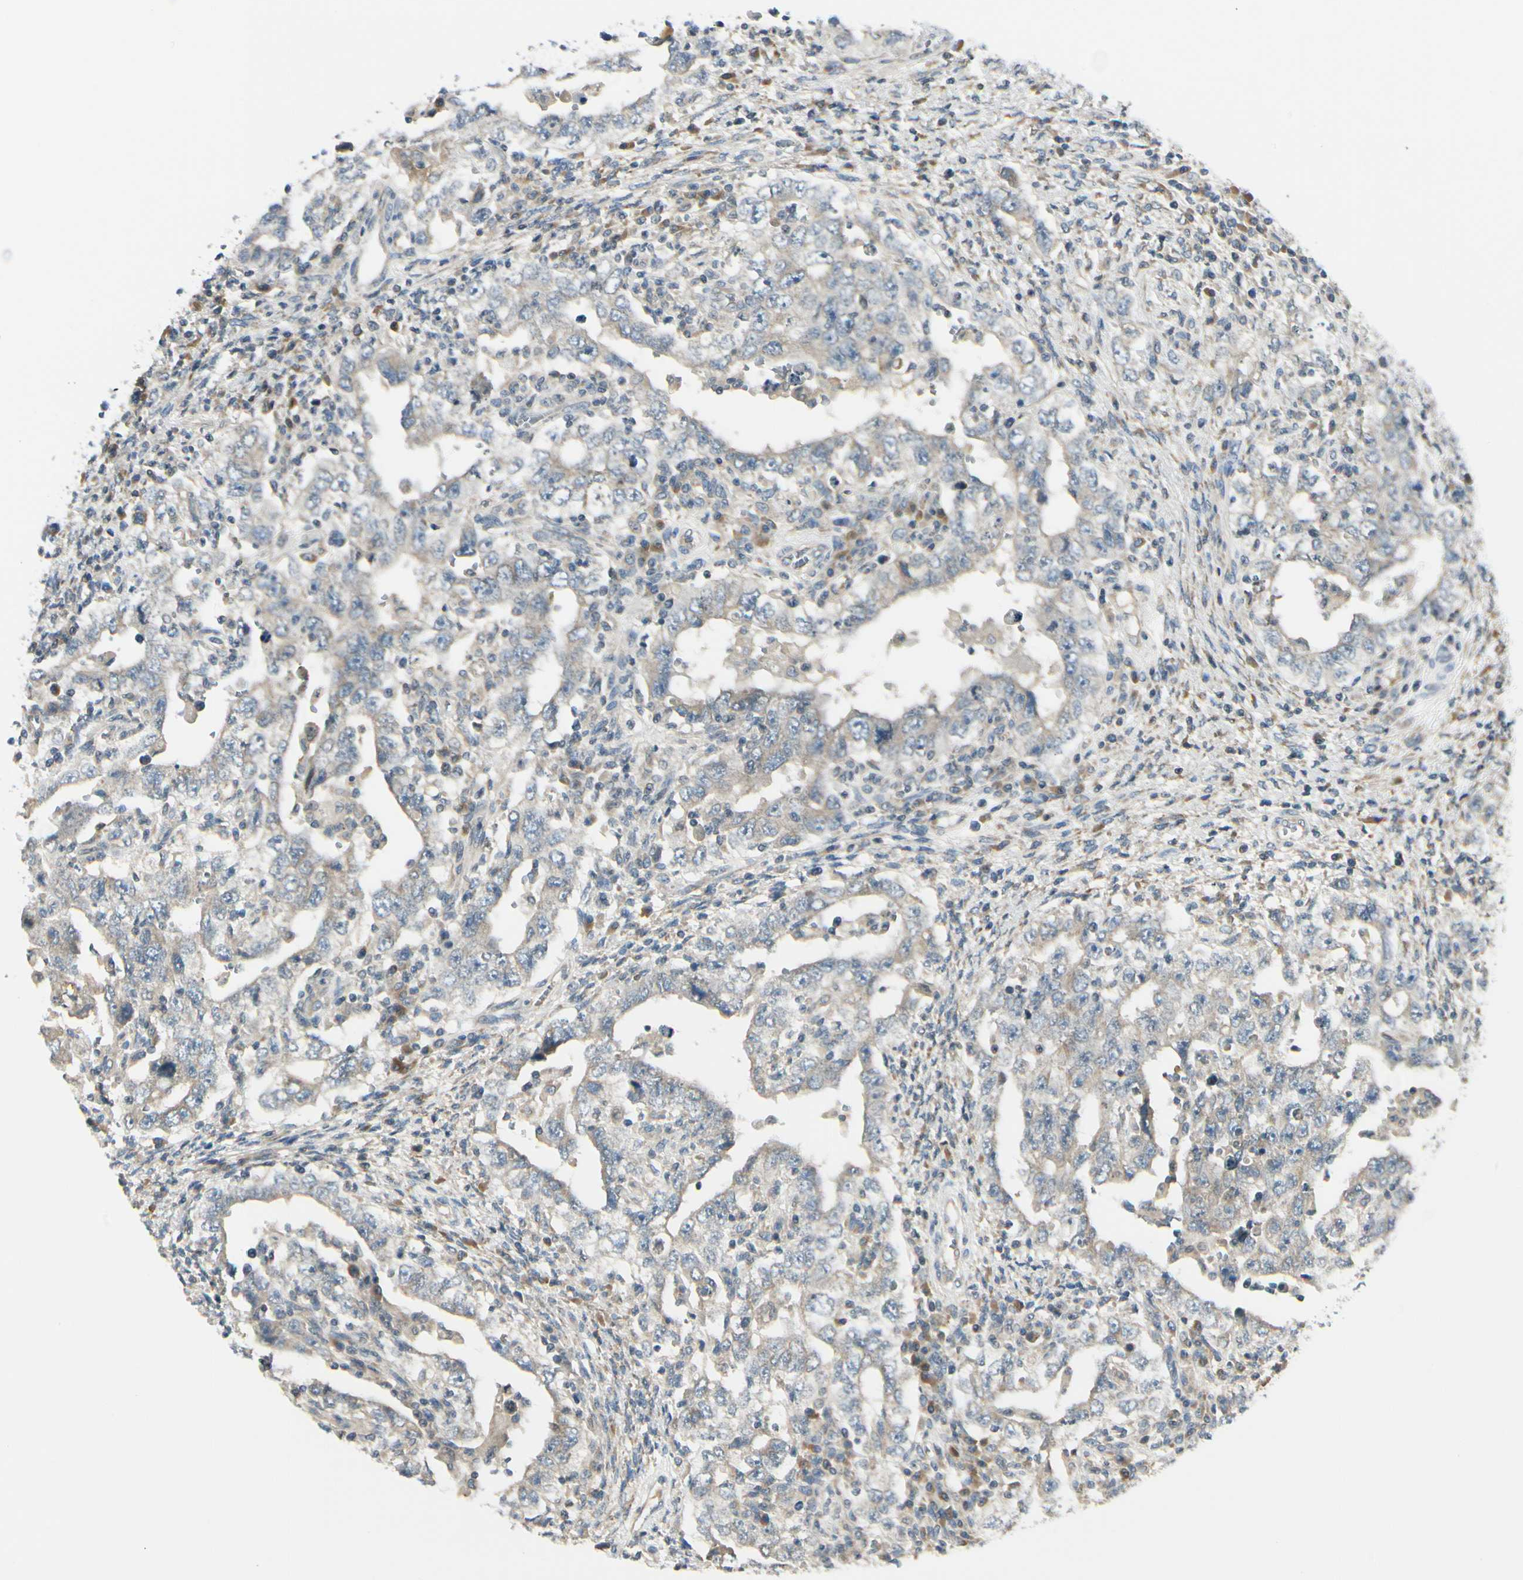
{"staining": {"intensity": "weak", "quantity": "25%-75%", "location": "cytoplasmic/membranous"}, "tissue": "testis cancer", "cell_type": "Tumor cells", "image_type": "cancer", "snomed": [{"axis": "morphology", "description": "Carcinoma, Embryonal, NOS"}, {"axis": "topography", "description": "Testis"}], "caption": "Embryonal carcinoma (testis) stained for a protein demonstrates weak cytoplasmic/membranous positivity in tumor cells.", "gene": "BNIP1", "patient": {"sex": "male", "age": 26}}